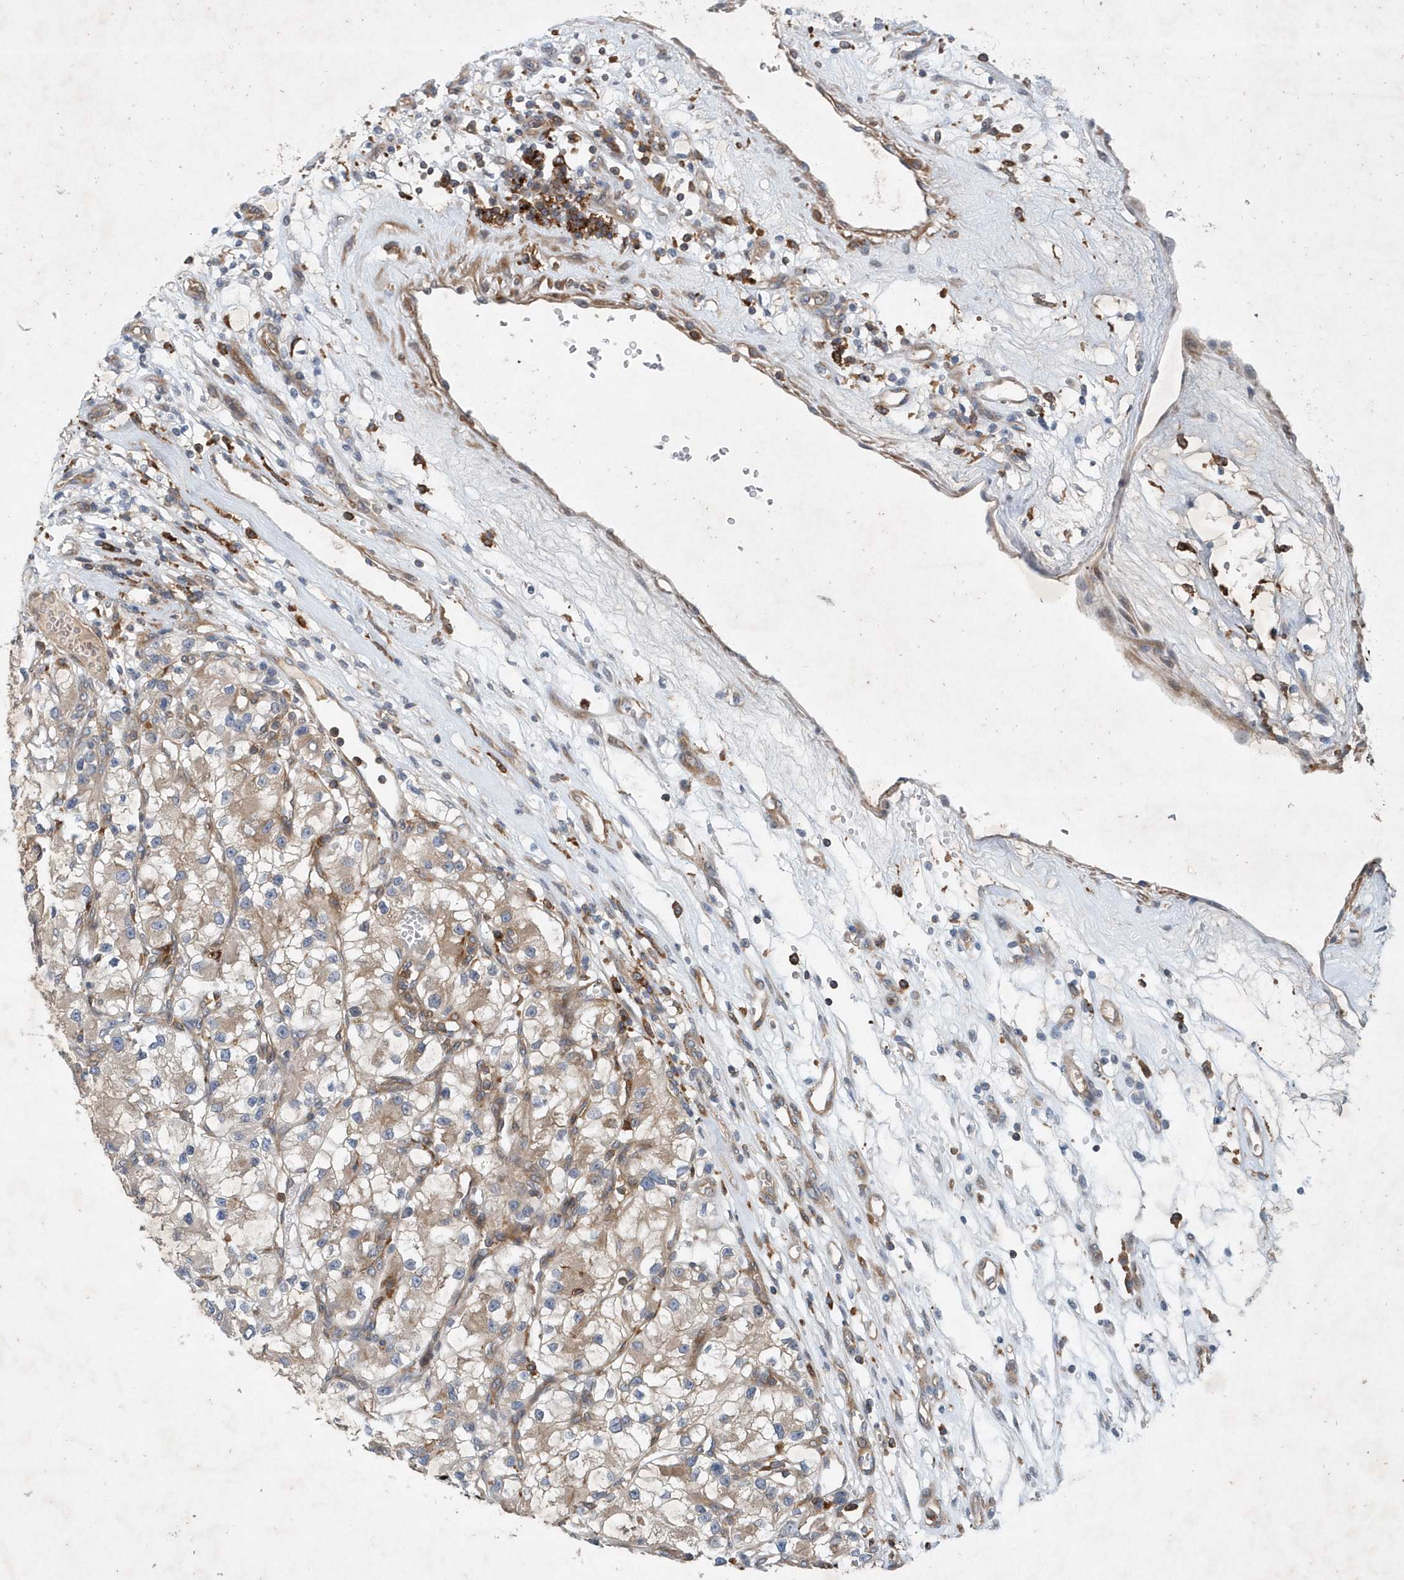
{"staining": {"intensity": "weak", "quantity": "<25%", "location": "cytoplasmic/membranous"}, "tissue": "renal cancer", "cell_type": "Tumor cells", "image_type": "cancer", "snomed": [{"axis": "morphology", "description": "Adenocarcinoma, NOS"}, {"axis": "topography", "description": "Kidney"}], "caption": "The histopathology image shows no significant expression in tumor cells of renal adenocarcinoma. (Brightfield microscopy of DAB immunohistochemistry (IHC) at high magnification).", "gene": "P2RY10", "patient": {"sex": "female", "age": 57}}